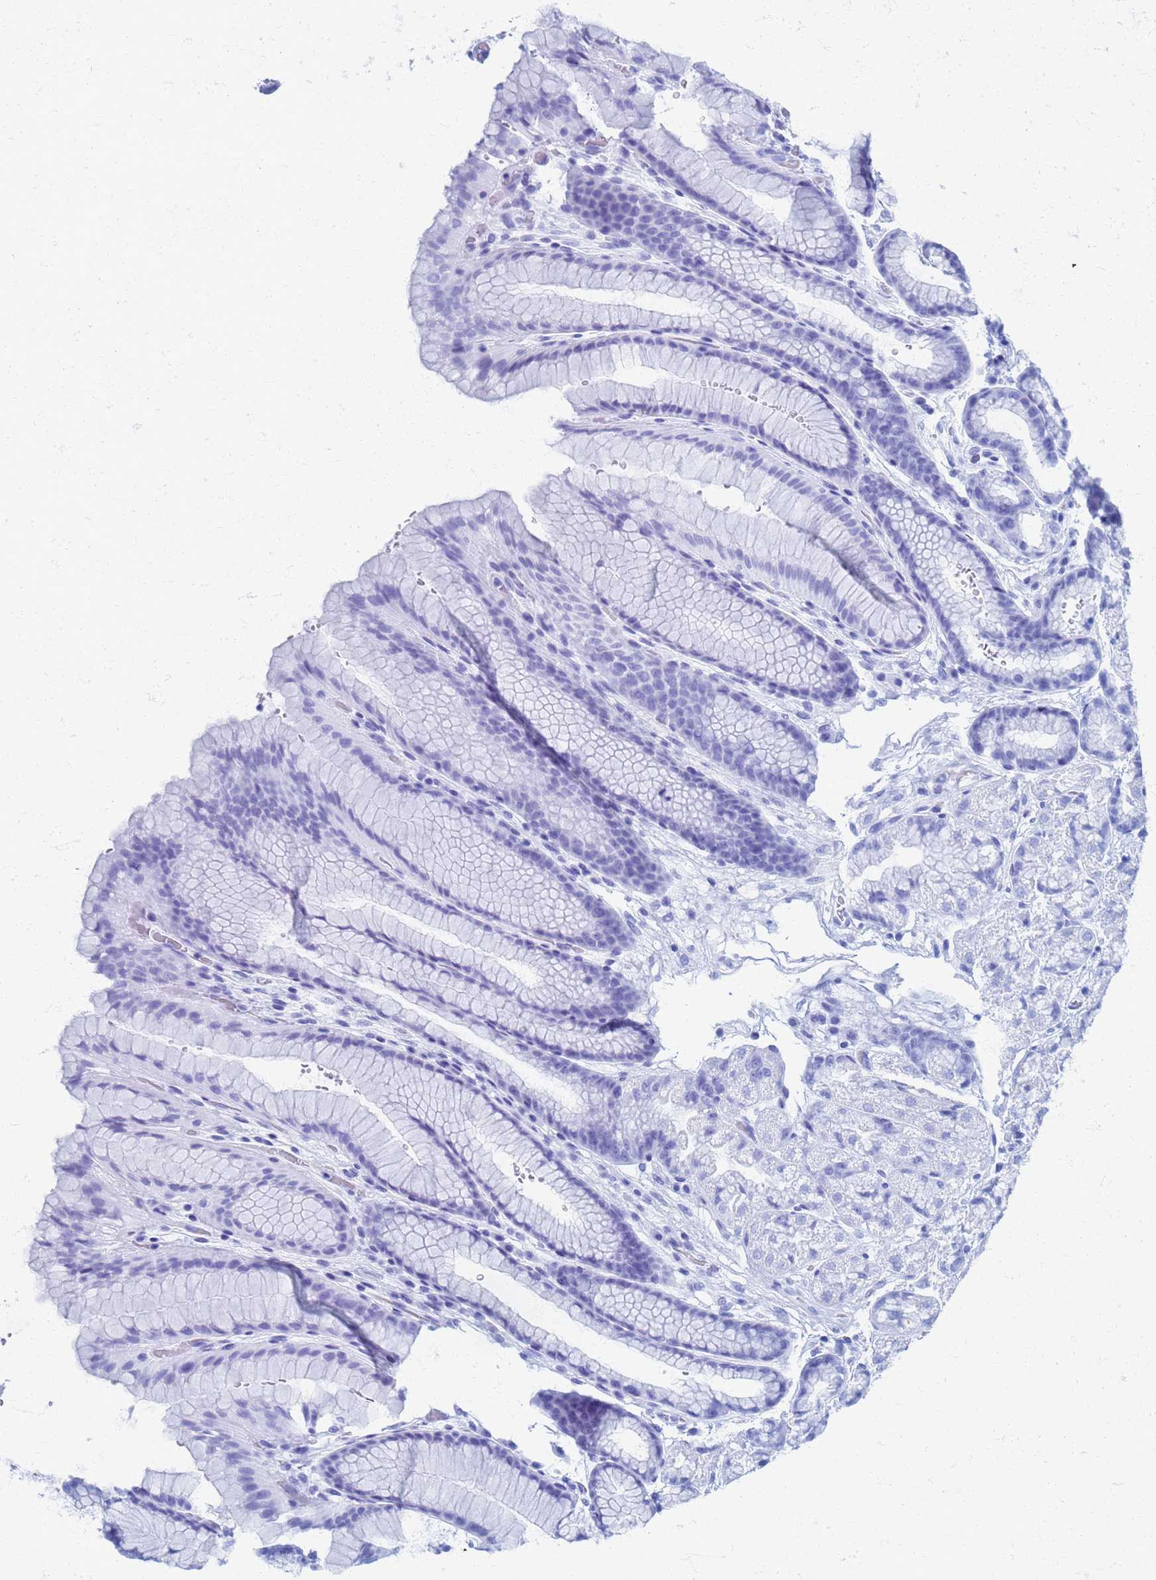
{"staining": {"intensity": "negative", "quantity": "none", "location": "none"}, "tissue": "stomach", "cell_type": "Glandular cells", "image_type": "normal", "snomed": [{"axis": "morphology", "description": "Normal tissue, NOS"}, {"axis": "morphology", "description": "Adenocarcinoma, NOS"}, {"axis": "topography", "description": "Stomach"}], "caption": "The photomicrograph shows no significant positivity in glandular cells of stomach.", "gene": "ATPAF1", "patient": {"sex": "male", "age": 57}}